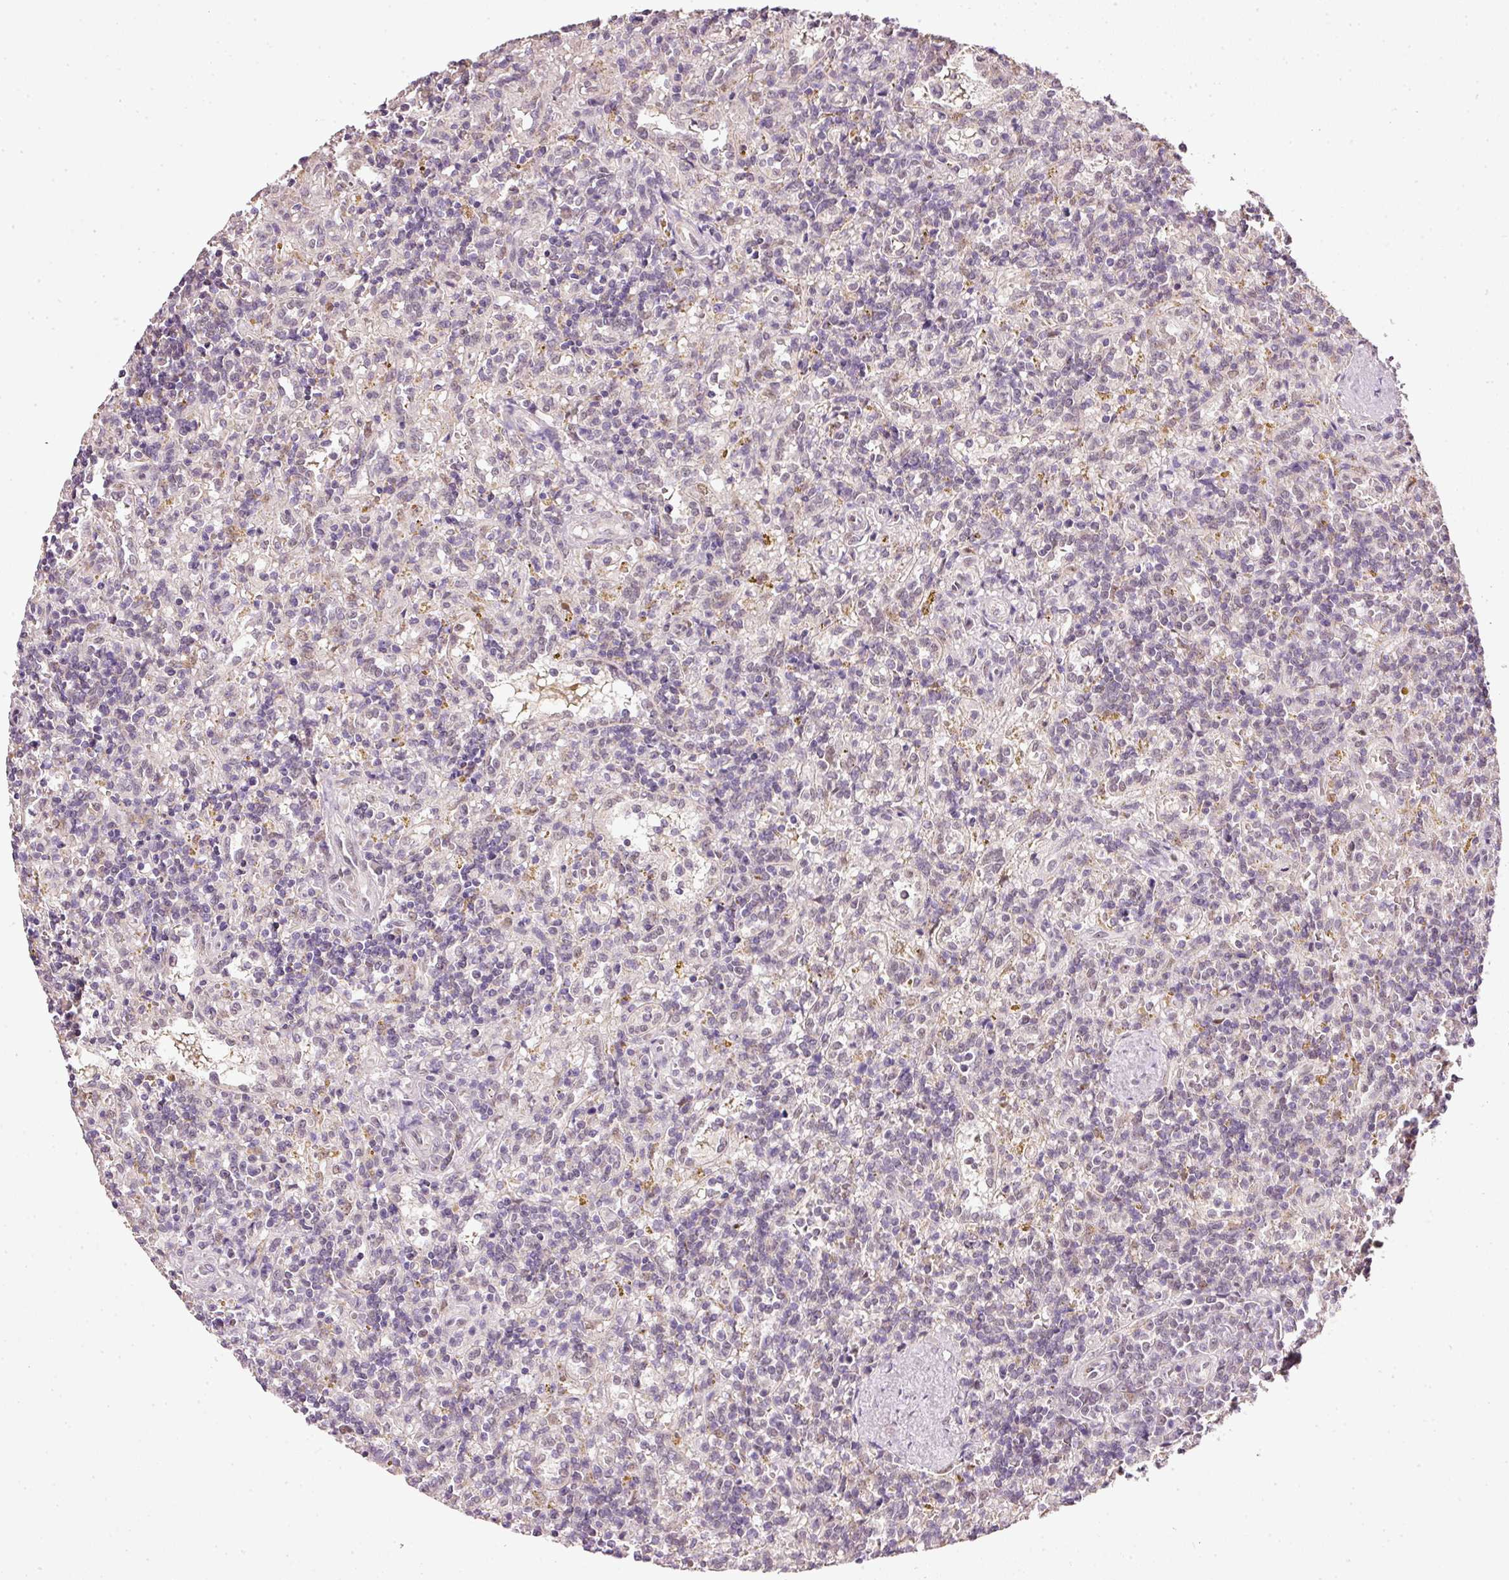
{"staining": {"intensity": "negative", "quantity": "none", "location": "none"}, "tissue": "lymphoma", "cell_type": "Tumor cells", "image_type": "cancer", "snomed": [{"axis": "morphology", "description": "Malignant lymphoma, non-Hodgkin's type, Low grade"}, {"axis": "topography", "description": "Spleen"}], "caption": "IHC histopathology image of lymphoma stained for a protein (brown), which shows no expression in tumor cells. The staining was performed using DAB to visualize the protein expression in brown, while the nuclei were stained in blue with hematoxylin (Magnification: 20x).", "gene": "FSTL3", "patient": {"sex": "male", "age": 67}}